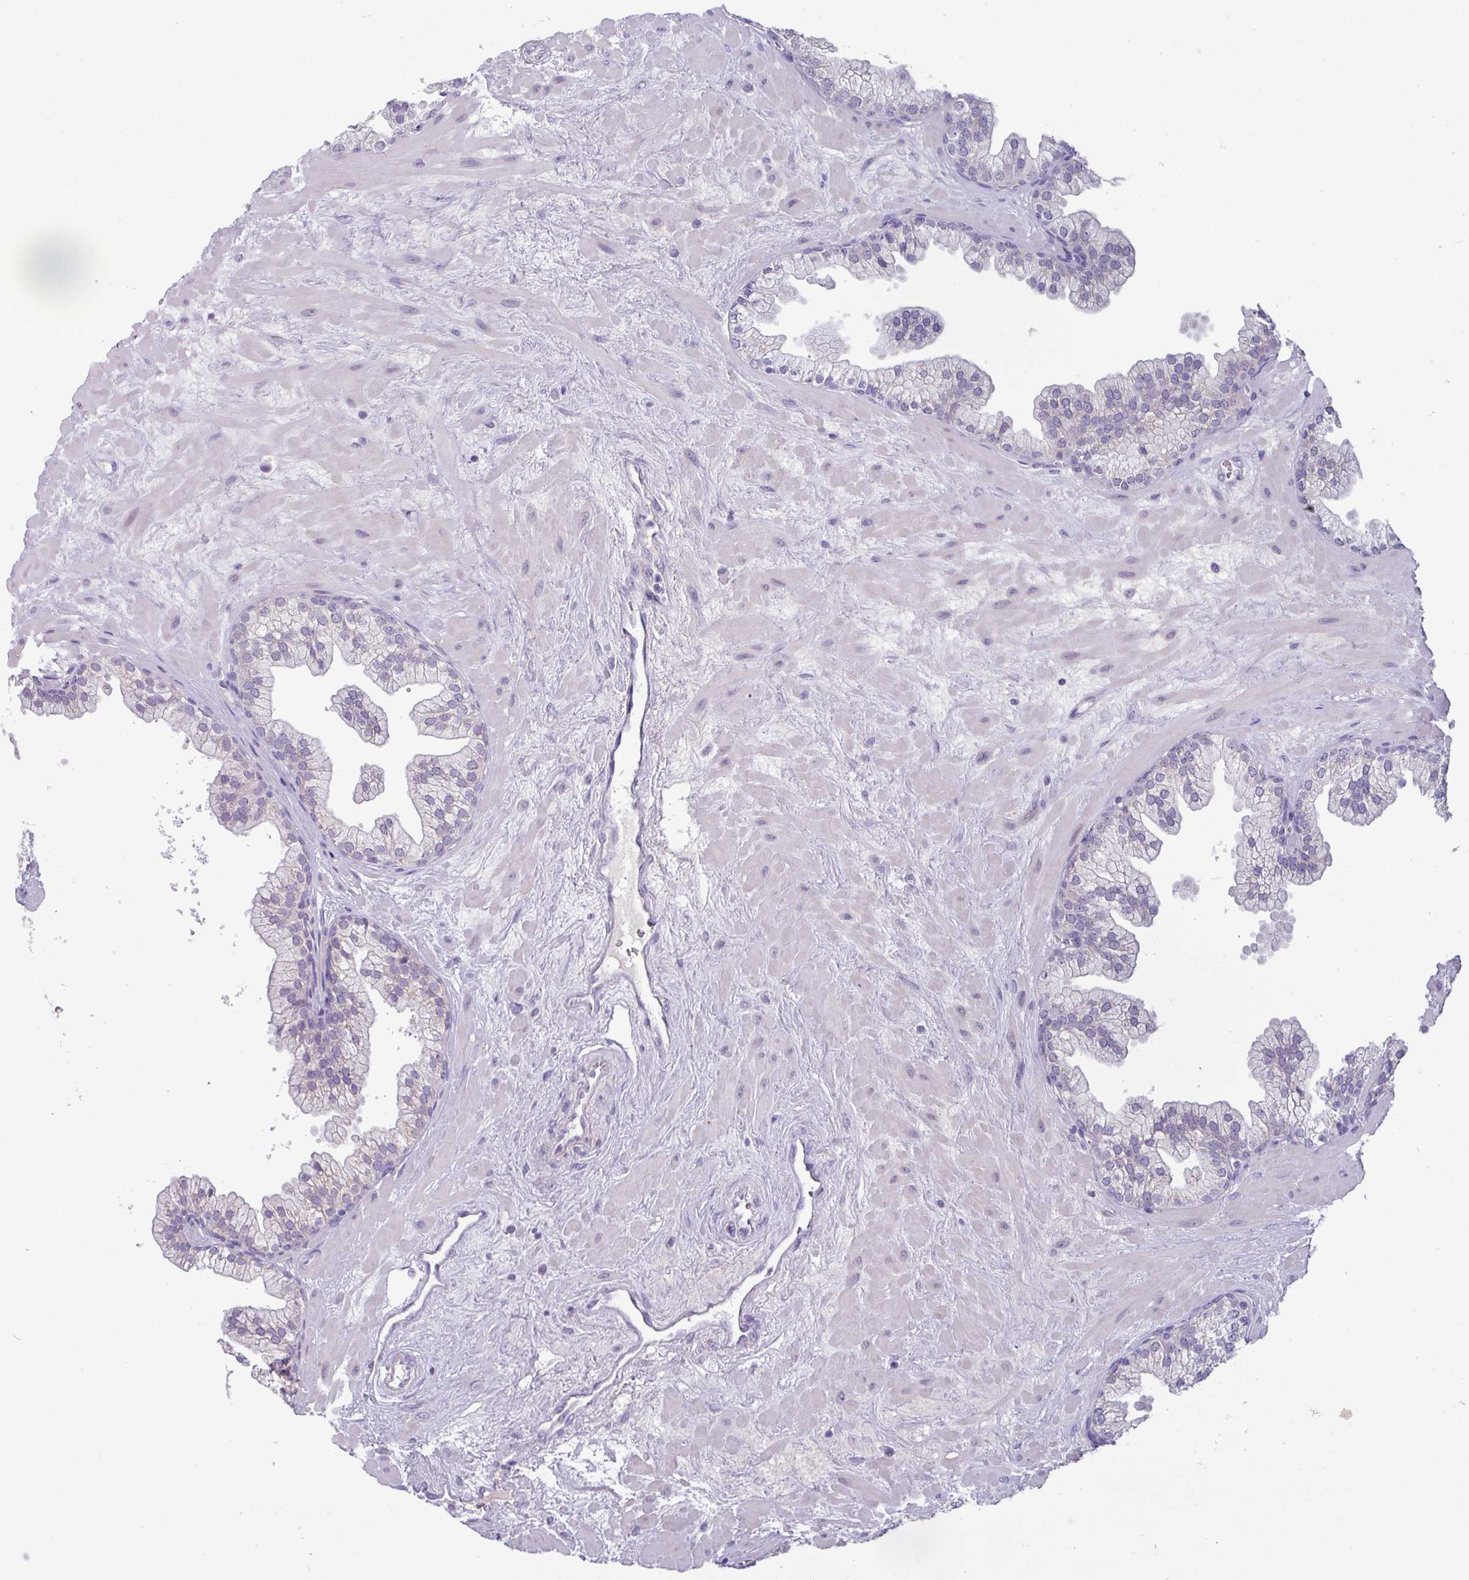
{"staining": {"intensity": "weak", "quantity": "<25%", "location": "cytoplasmic/membranous"}, "tissue": "prostate", "cell_type": "Glandular cells", "image_type": "normal", "snomed": [{"axis": "morphology", "description": "Normal tissue, NOS"}, {"axis": "topography", "description": "Prostate"}, {"axis": "topography", "description": "Peripheral nerve tissue"}], "caption": "Immunohistochemistry (IHC) histopathology image of normal prostate stained for a protein (brown), which displays no staining in glandular cells.", "gene": "STIMATE", "patient": {"sex": "male", "age": 61}}